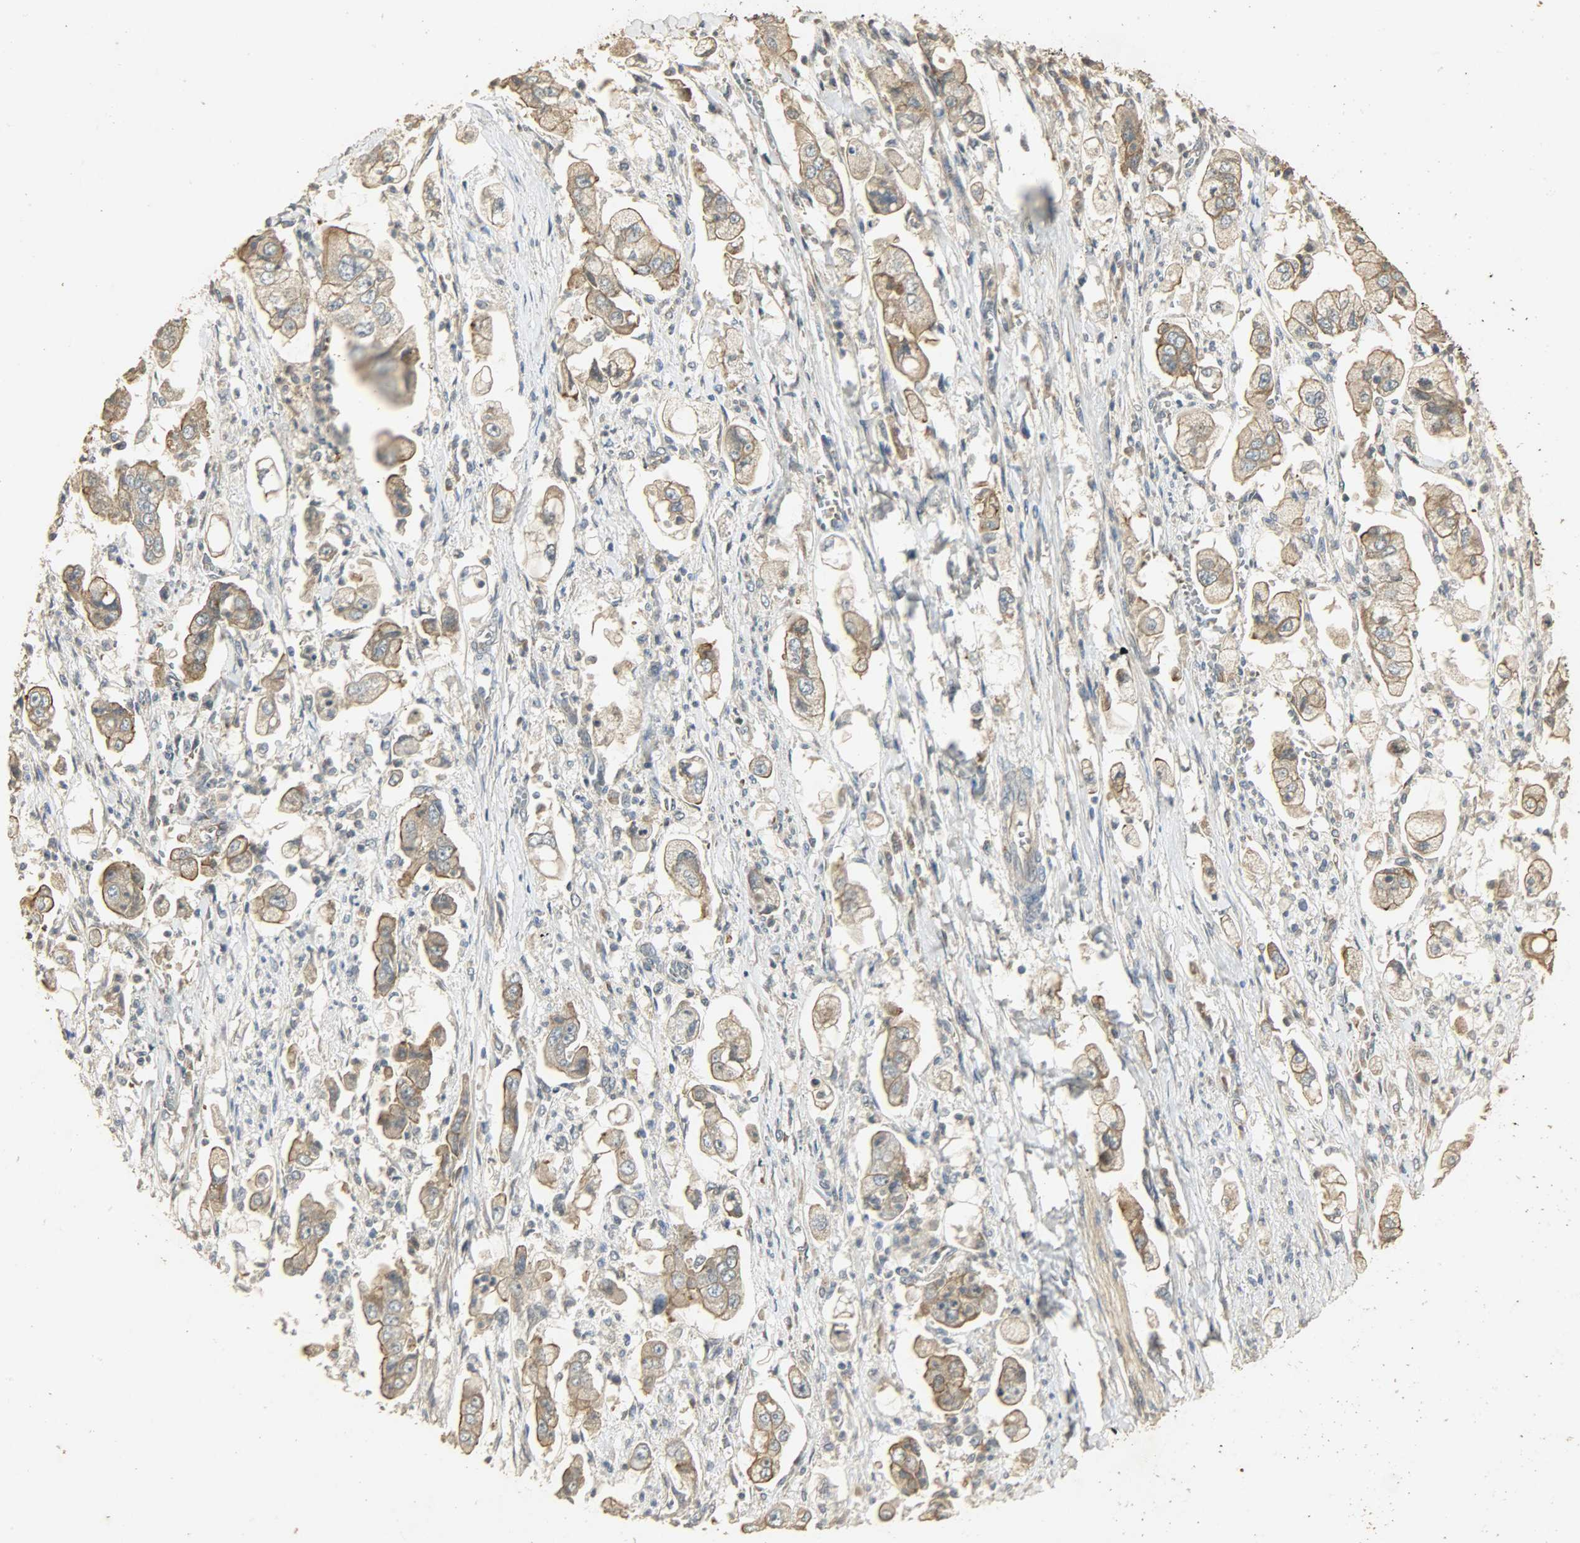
{"staining": {"intensity": "moderate", "quantity": ">75%", "location": "cytoplasmic/membranous"}, "tissue": "stomach cancer", "cell_type": "Tumor cells", "image_type": "cancer", "snomed": [{"axis": "morphology", "description": "Adenocarcinoma, NOS"}, {"axis": "topography", "description": "Stomach"}], "caption": "Immunohistochemistry (IHC) of adenocarcinoma (stomach) demonstrates medium levels of moderate cytoplasmic/membranous expression in about >75% of tumor cells.", "gene": "ATP2B1", "patient": {"sex": "male", "age": 62}}